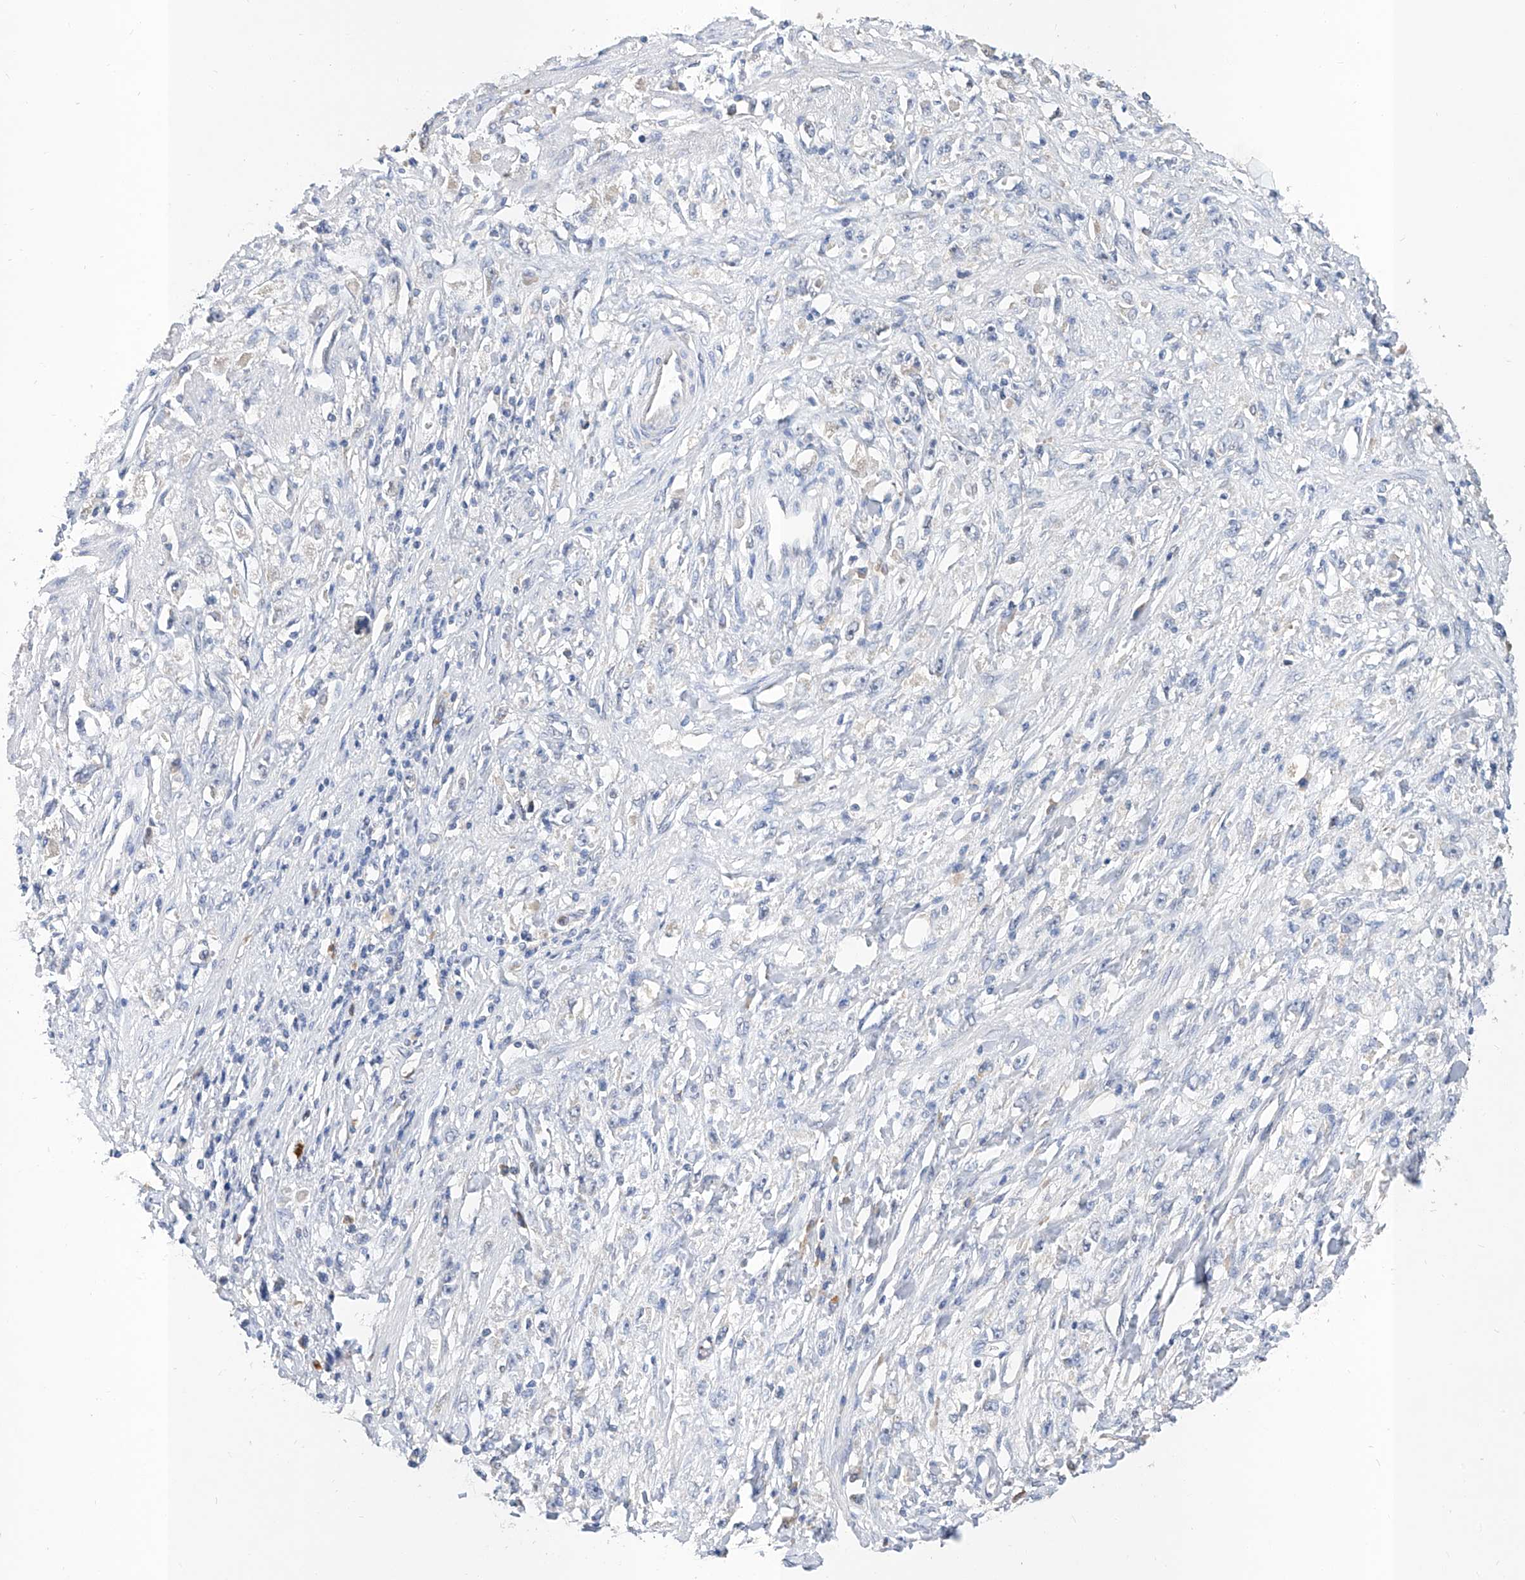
{"staining": {"intensity": "negative", "quantity": "none", "location": "none"}, "tissue": "stomach cancer", "cell_type": "Tumor cells", "image_type": "cancer", "snomed": [{"axis": "morphology", "description": "Adenocarcinoma, NOS"}, {"axis": "topography", "description": "Stomach"}], "caption": "High magnification brightfield microscopy of stomach cancer stained with DAB (3,3'-diaminobenzidine) (brown) and counterstained with hematoxylin (blue): tumor cells show no significant staining.", "gene": "CARMIL3", "patient": {"sex": "female", "age": 59}}